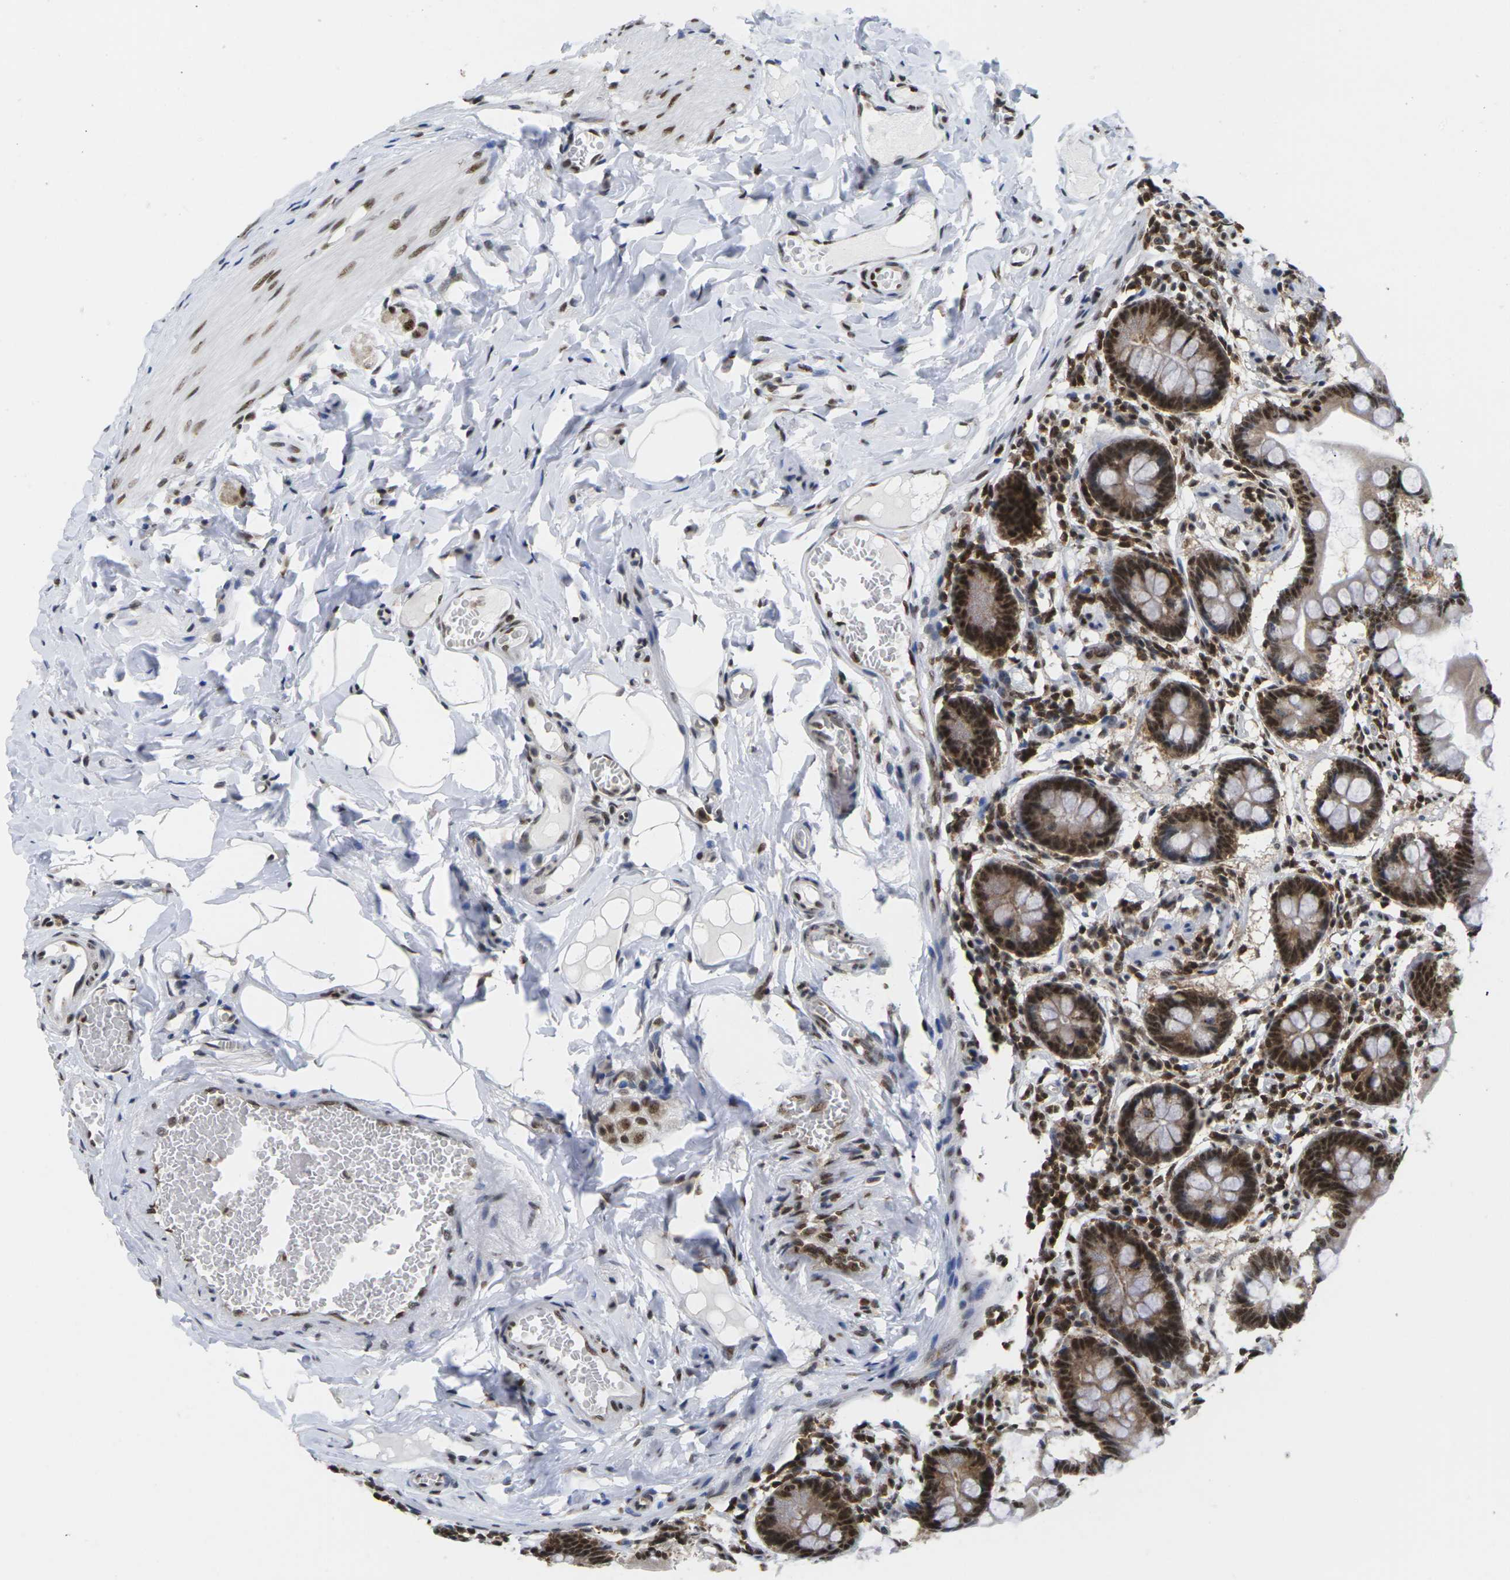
{"staining": {"intensity": "strong", "quantity": ">75%", "location": "cytoplasmic/membranous,nuclear"}, "tissue": "small intestine", "cell_type": "Glandular cells", "image_type": "normal", "snomed": [{"axis": "morphology", "description": "Normal tissue, NOS"}, {"axis": "topography", "description": "Small intestine"}], "caption": "Immunohistochemistry (IHC) of benign small intestine reveals high levels of strong cytoplasmic/membranous,nuclear positivity in approximately >75% of glandular cells. (Brightfield microscopy of DAB IHC at high magnification).", "gene": "MAGOH", "patient": {"sex": "male", "age": 41}}